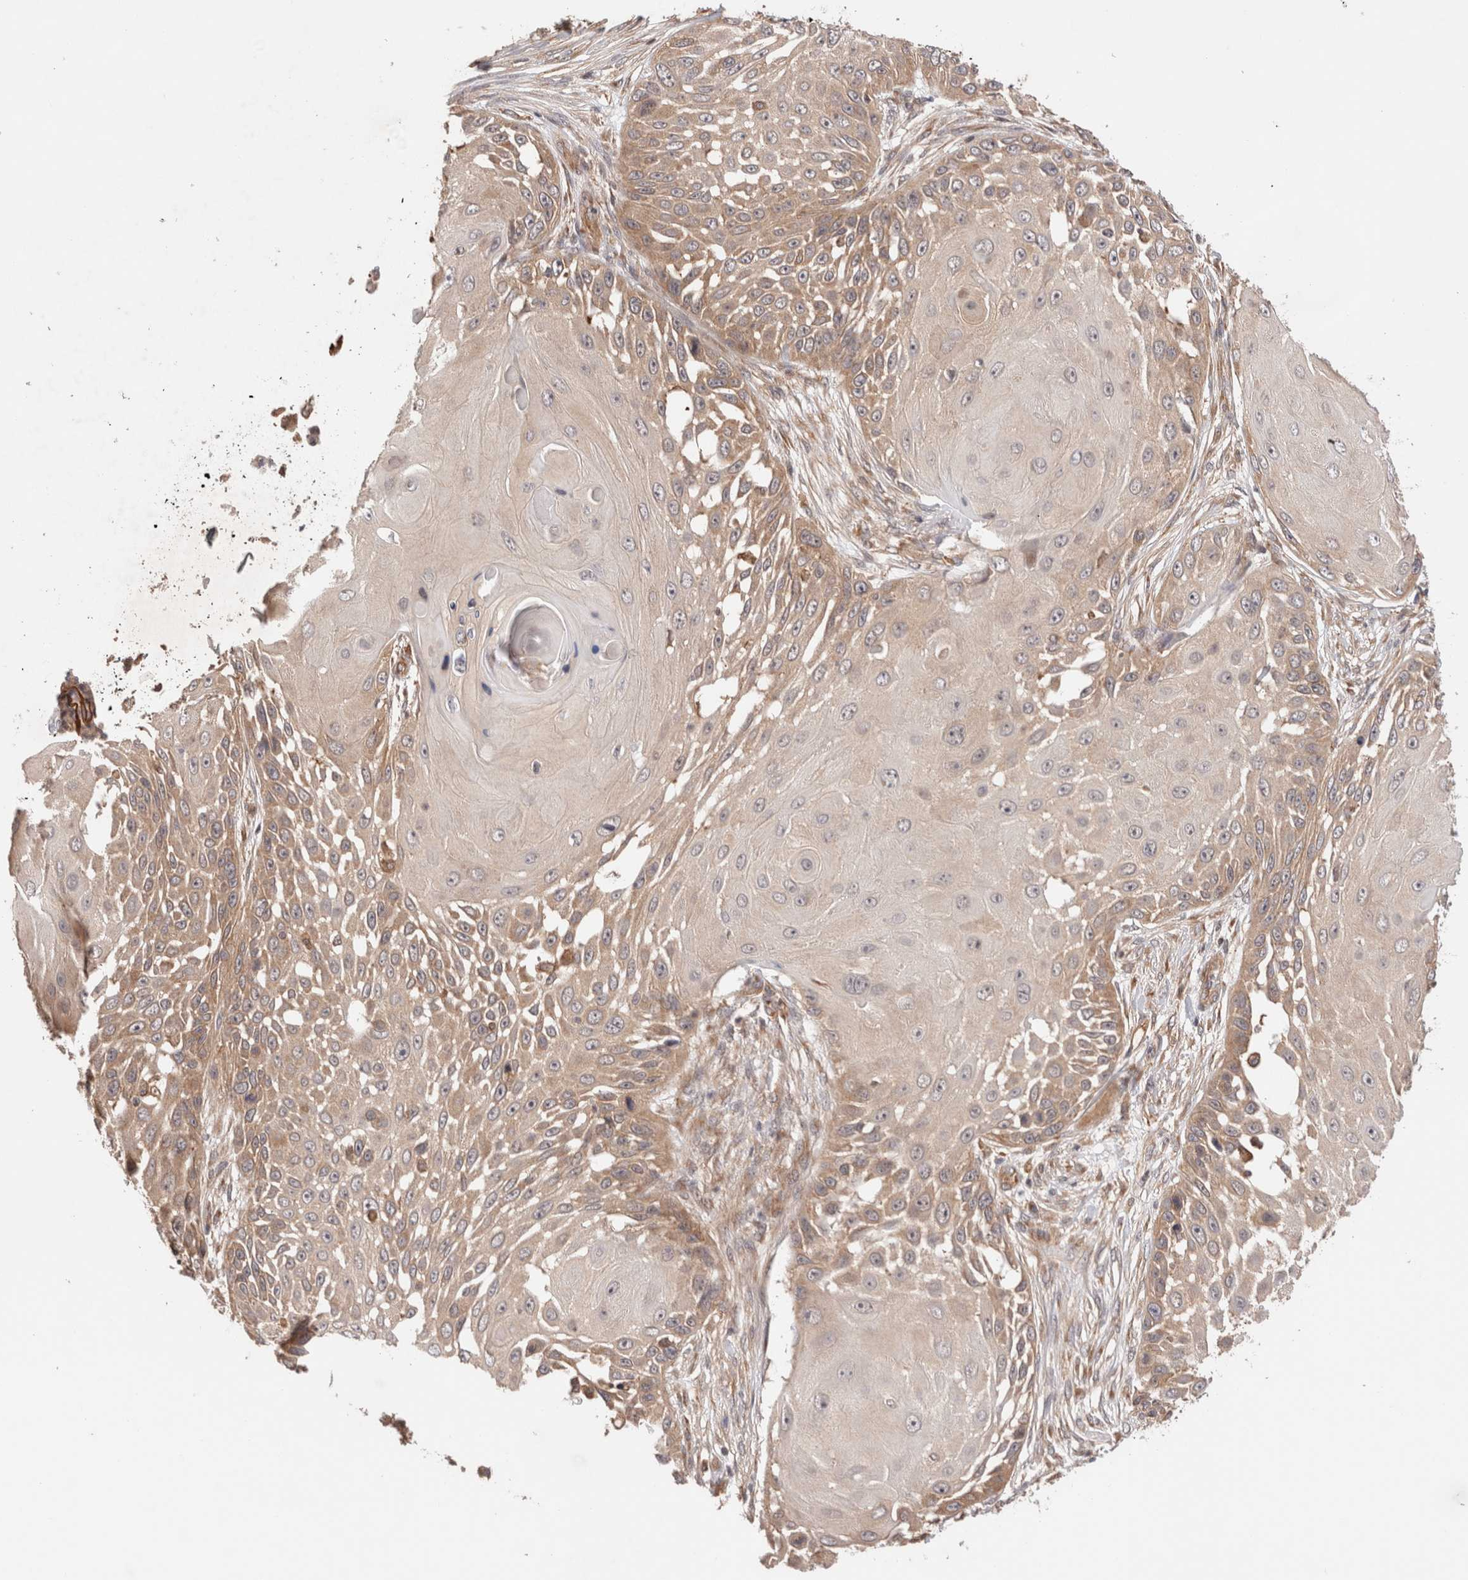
{"staining": {"intensity": "weak", "quantity": ">75%", "location": "cytoplasmic/membranous"}, "tissue": "skin cancer", "cell_type": "Tumor cells", "image_type": "cancer", "snomed": [{"axis": "morphology", "description": "Squamous cell carcinoma, NOS"}, {"axis": "topography", "description": "Skin"}], "caption": "Protein staining of skin cancer (squamous cell carcinoma) tissue reveals weak cytoplasmic/membranous expression in about >75% of tumor cells.", "gene": "SIKE1", "patient": {"sex": "female", "age": 44}}